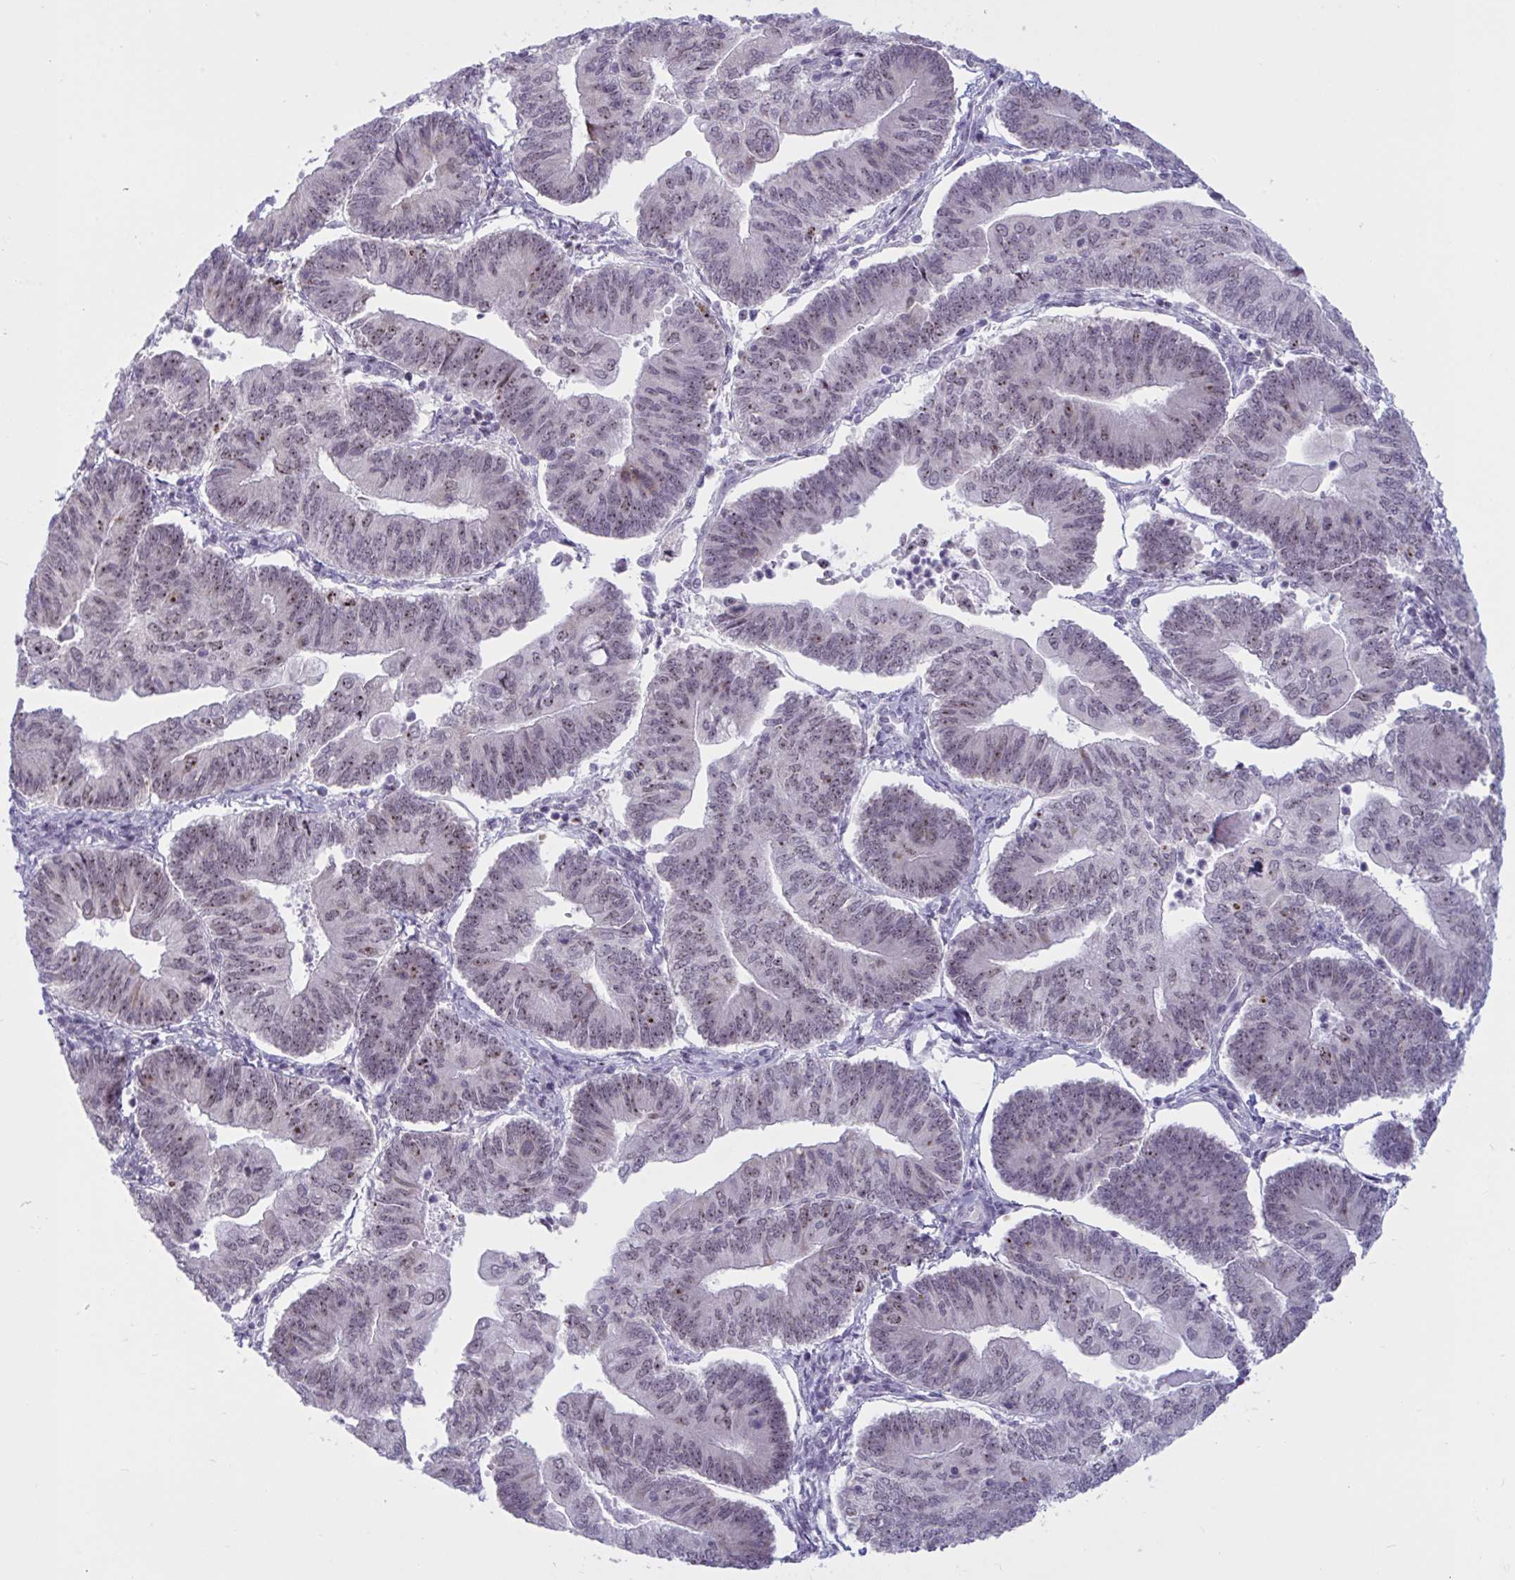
{"staining": {"intensity": "weak", "quantity": ">75%", "location": "nuclear"}, "tissue": "endometrial cancer", "cell_type": "Tumor cells", "image_type": "cancer", "snomed": [{"axis": "morphology", "description": "Adenocarcinoma, NOS"}, {"axis": "topography", "description": "Endometrium"}], "caption": "Endometrial adenocarcinoma was stained to show a protein in brown. There is low levels of weak nuclear staining in about >75% of tumor cells.", "gene": "TGM6", "patient": {"sex": "female", "age": 65}}